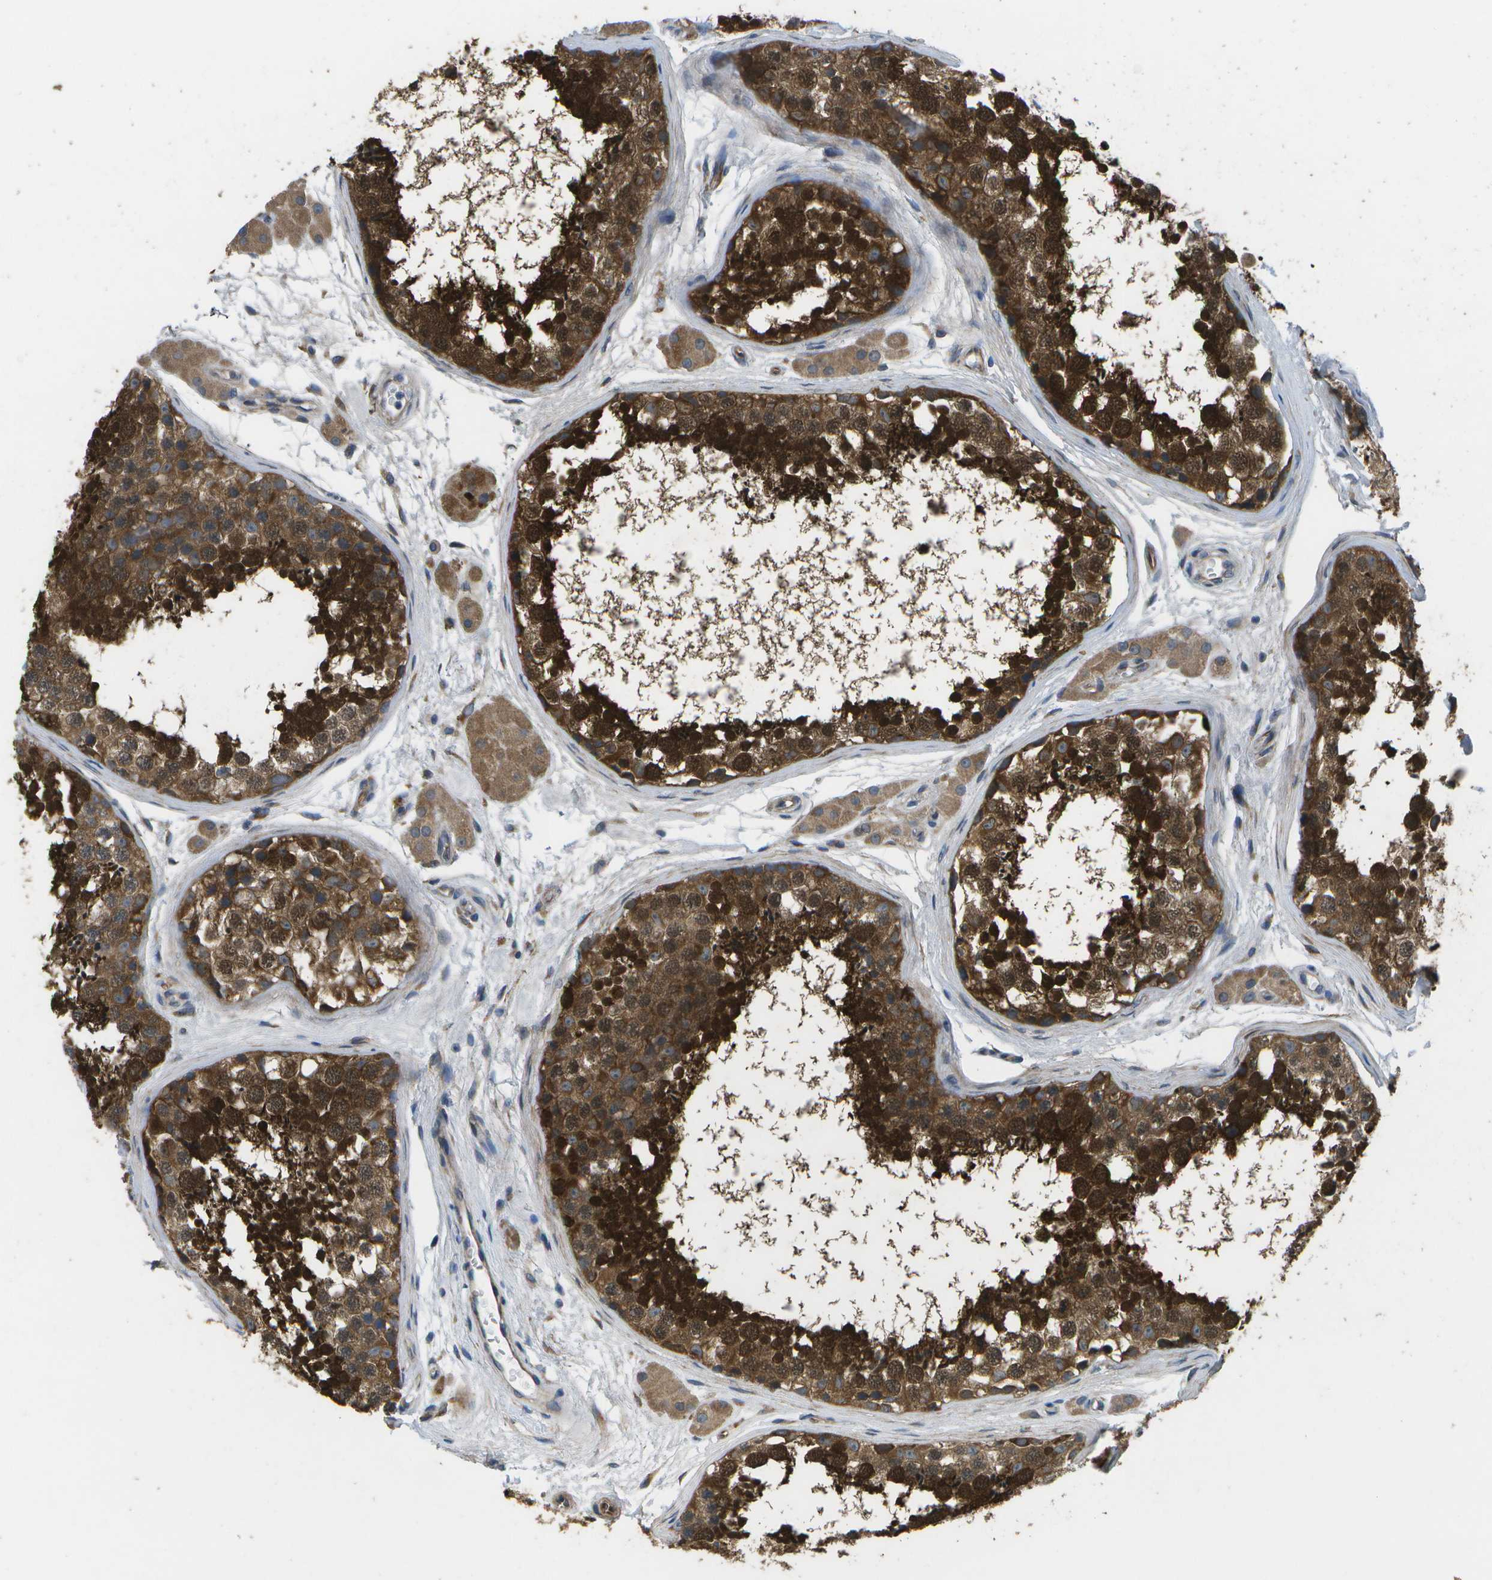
{"staining": {"intensity": "strong", "quantity": ">75%", "location": "cytoplasmic/membranous"}, "tissue": "testis", "cell_type": "Cells in seminiferous ducts", "image_type": "normal", "snomed": [{"axis": "morphology", "description": "Normal tissue, NOS"}, {"axis": "topography", "description": "Testis"}], "caption": "Brown immunohistochemical staining in unremarkable testis exhibits strong cytoplasmic/membranous positivity in about >75% of cells in seminiferous ducts. (DAB IHC, brown staining for protein, blue staining for nuclei).", "gene": "P3H1", "patient": {"sex": "male", "age": 56}}